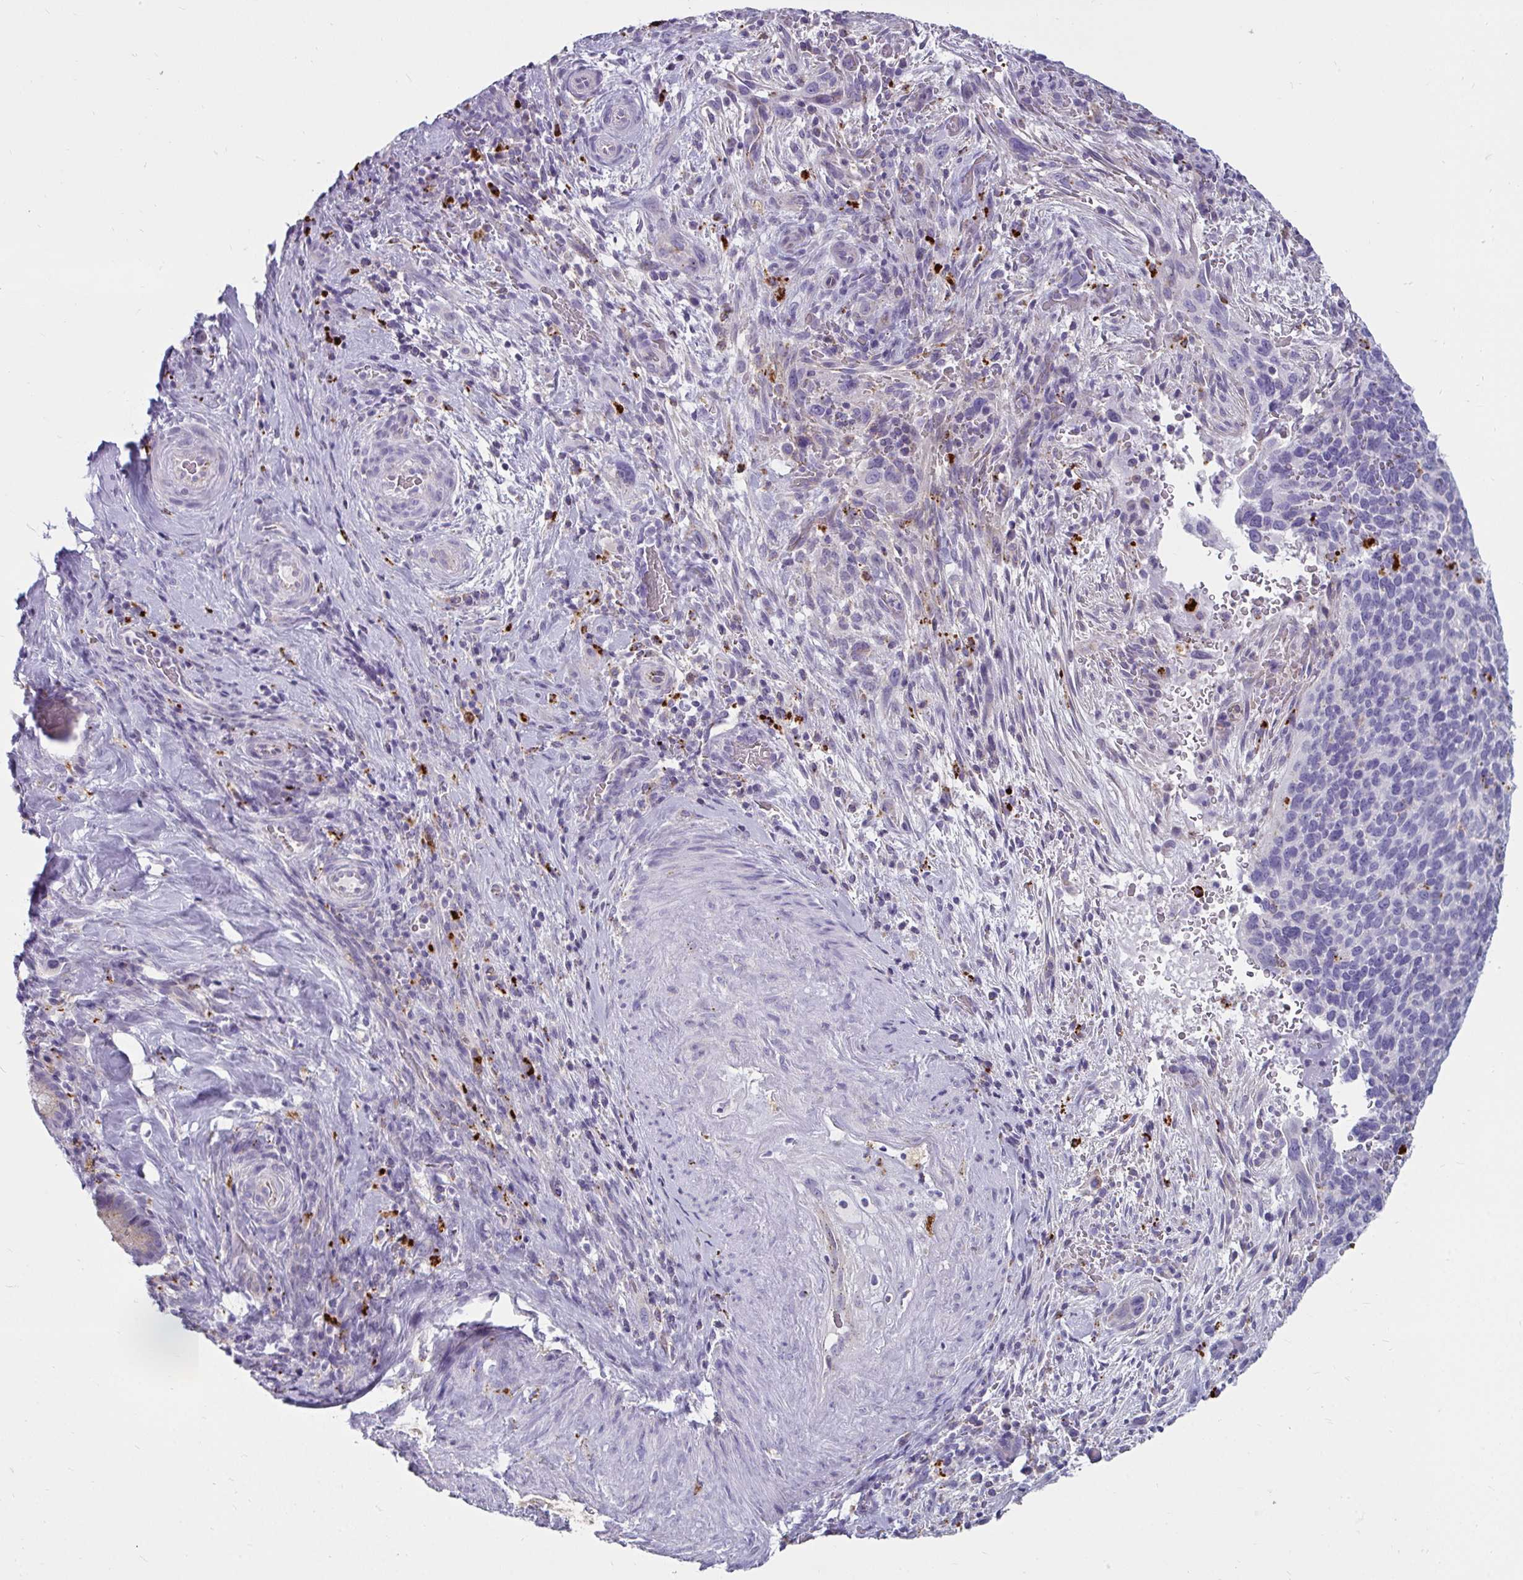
{"staining": {"intensity": "negative", "quantity": "none", "location": "none"}, "tissue": "cervical cancer", "cell_type": "Tumor cells", "image_type": "cancer", "snomed": [{"axis": "morphology", "description": "Squamous cell carcinoma, NOS"}, {"axis": "topography", "description": "Cervix"}], "caption": "There is no significant staining in tumor cells of cervical squamous cell carcinoma.", "gene": "CTSZ", "patient": {"sex": "female", "age": 51}}